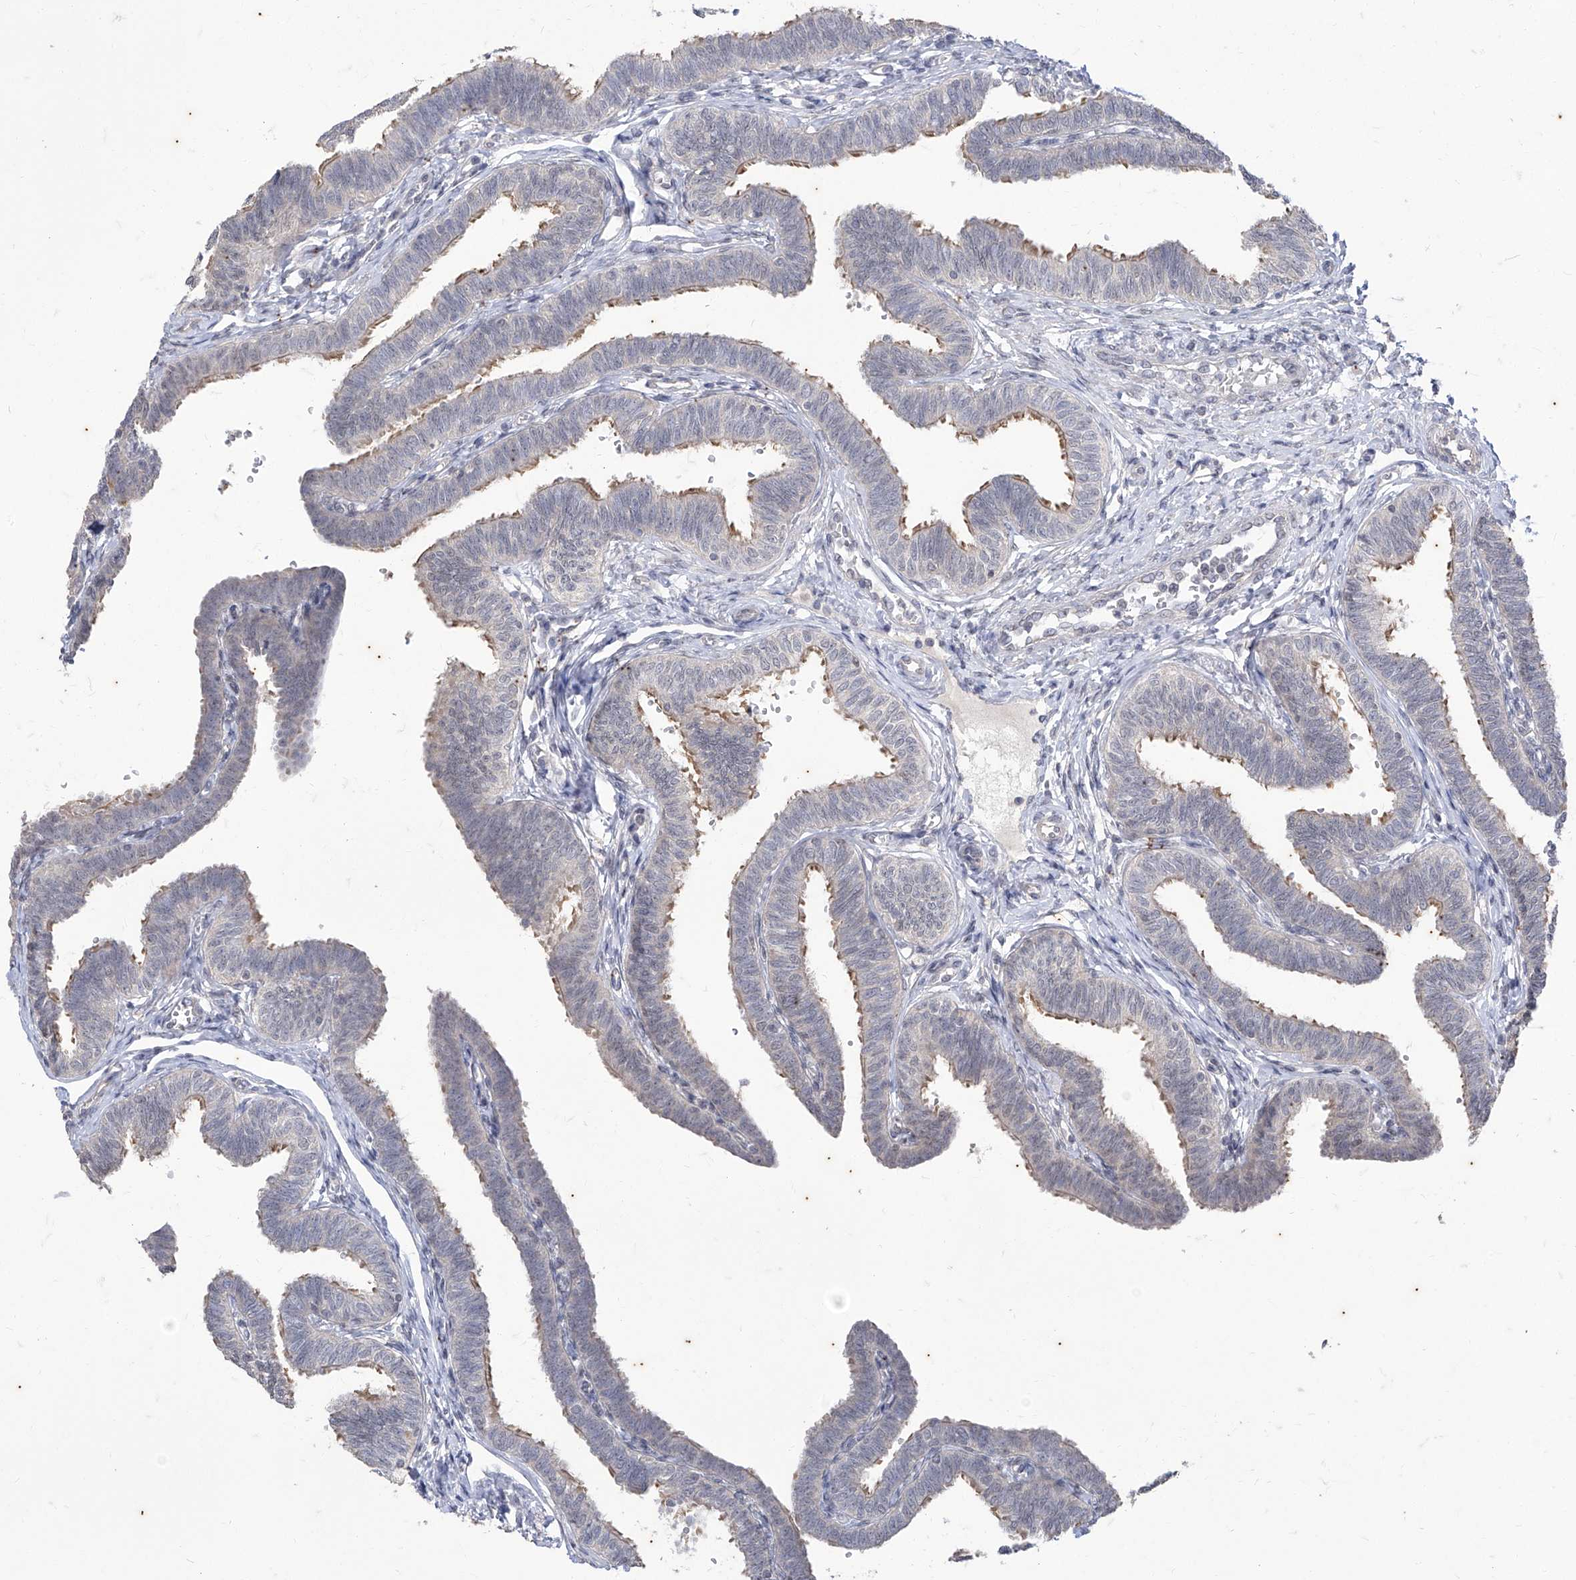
{"staining": {"intensity": "moderate", "quantity": "<25%", "location": "cytoplasmic/membranous"}, "tissue": "fallopian tube", "cell_type": "Glandular cells", "image_type": "normal", "snomed": [{"axis": "morphology", "description": "Normal tissue, NOS"}, {"axis": "topography", "description": "Fallopian tube"}, {"axis": "topography", "description": "Ovary"}], "caption": "A brown stain highlights moderate cytoplasmic/membranous staining of a protein in glandular cells of unremarkable fallopian tube.", "gene": "PHF20L1", "patient": {"sex": "female", "age": 23}}